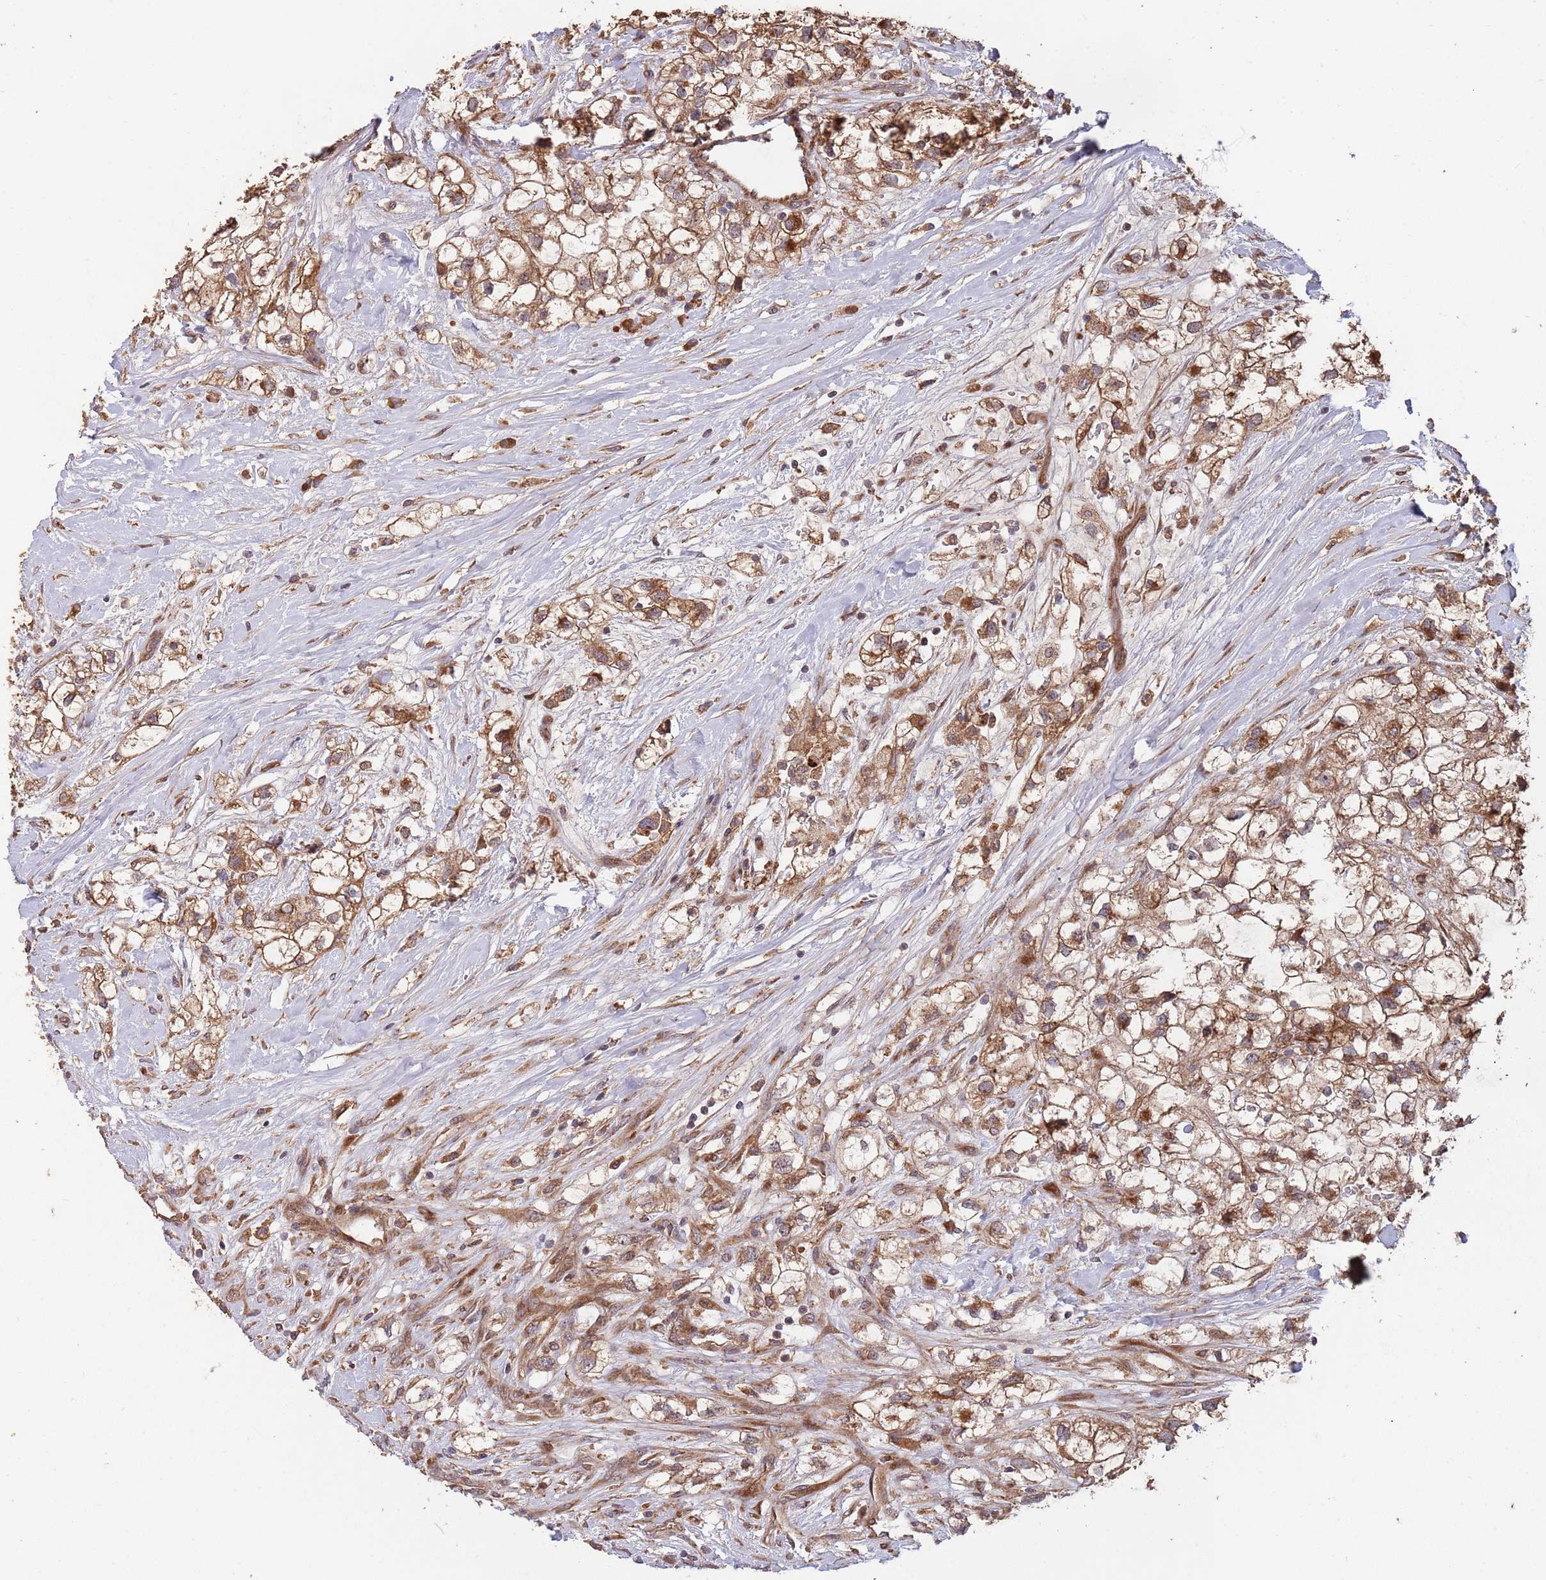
{"staining": {"intensity": "moderate", "quantity": ">75%", "location": "cytoplasmic/membranous"}, "tissue": "renal cancer", "cell_type": "Tumor cells", "image_type": "cancer", "snomed": [{"axis": "morphology", "description": "Adenocarcinoma, NOS"}, {"axis": "topography", "description": "Kidney"}], "caption": "Human renal cancer (adenocarcinoma) stained with a protein marker displays moderate staining in tumor cells.", "gene": "ZNF428", "patient": {"sex": "male", "age": 59}}